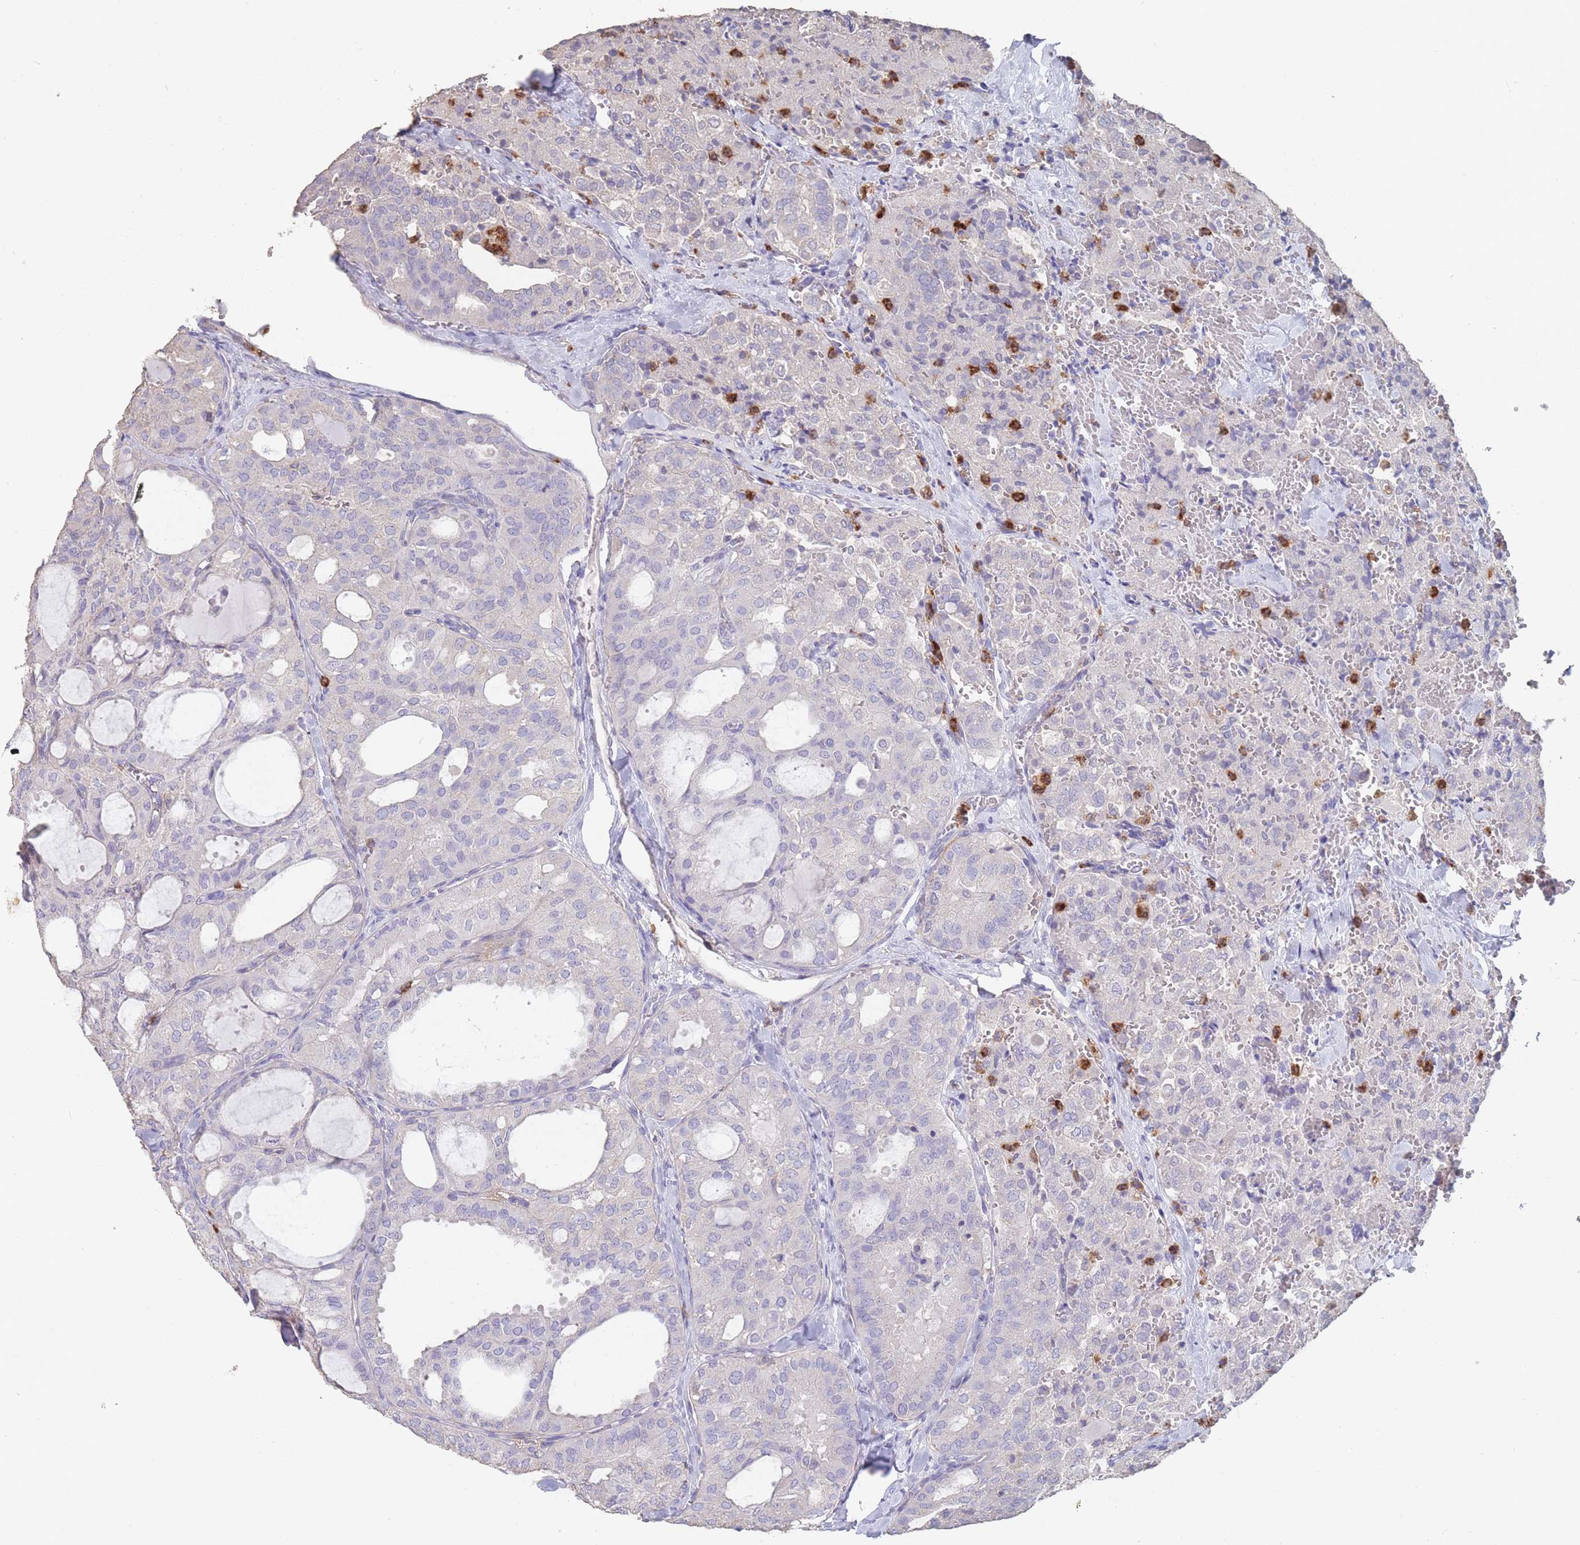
{"staining": {"intensity": "negative", "quantity": "none", "location": "none"}, "tissue": "thyroid cancer", "cell_type": "Tumor cells", "image_type": "cancer", "snomed": [{"axis": "morphology", "description": "Follicular adenoma carcinoma, NOS"}, {"axis": "topography", "description": "Thyroid gland"}], "caption": "A photomicrograph of thyroid cancer stained for a protein exhibits no brown staining in tumor cells.", "gene": "CLEC12A", "patient": {"sex": "male", "age": 75}}